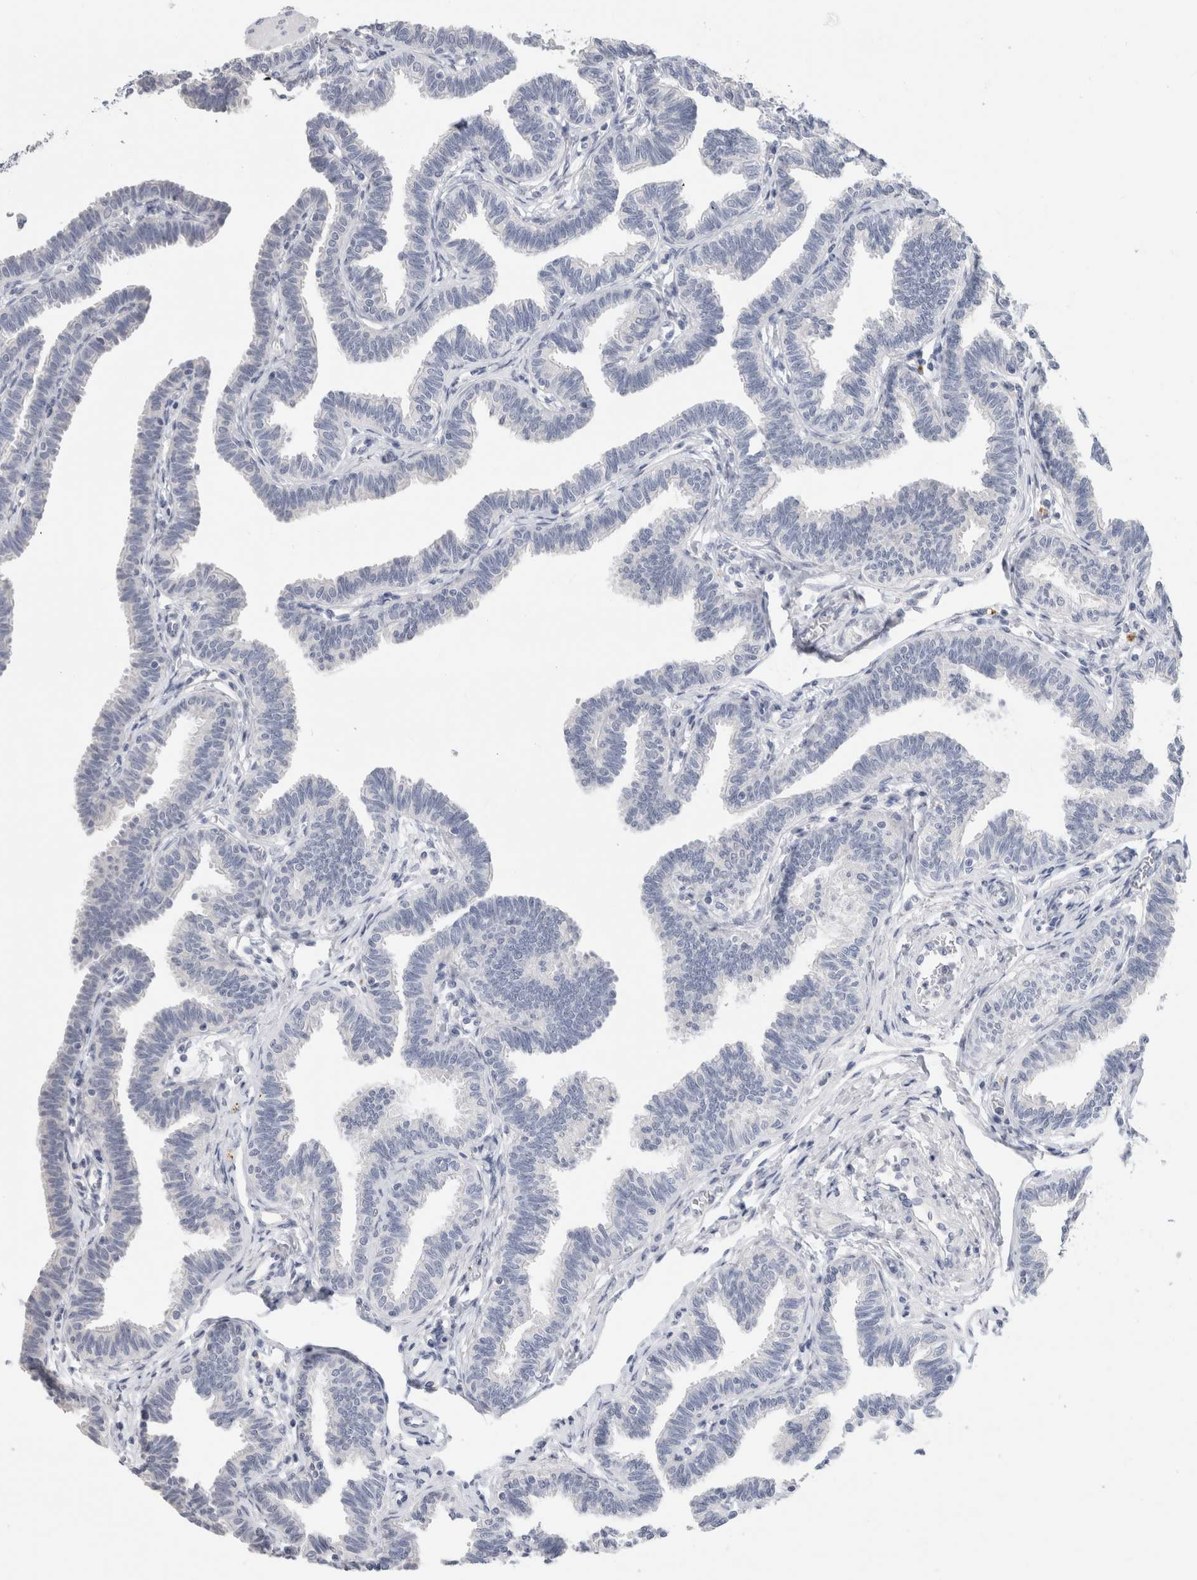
{"staining": {"intensity": "negative", "quantity": "none", "location": "none"}, "tissue": "fallopian tube", "cell_type": "Glandular cells", "image_type": "normal", "snomed": [{"axis": "morphology", "description": "Normal tissue, NOS"}, {"axis": "topography", "description": "Fallopian tube"}, {"axis": "topography", "description": "Ovary"}], "caption": "Protein analysis of benign fallopian tube shows no significant expression in glandular cells. The staining was performed using DAB (3,3'-diaminobenzidine) to visualize the protein expression in brown, while the nuclei were stained in blue with hematoxylin (Magnification: 20x).", "gene": "BCAN", "patient": {"sex": "female", "age": 23}}